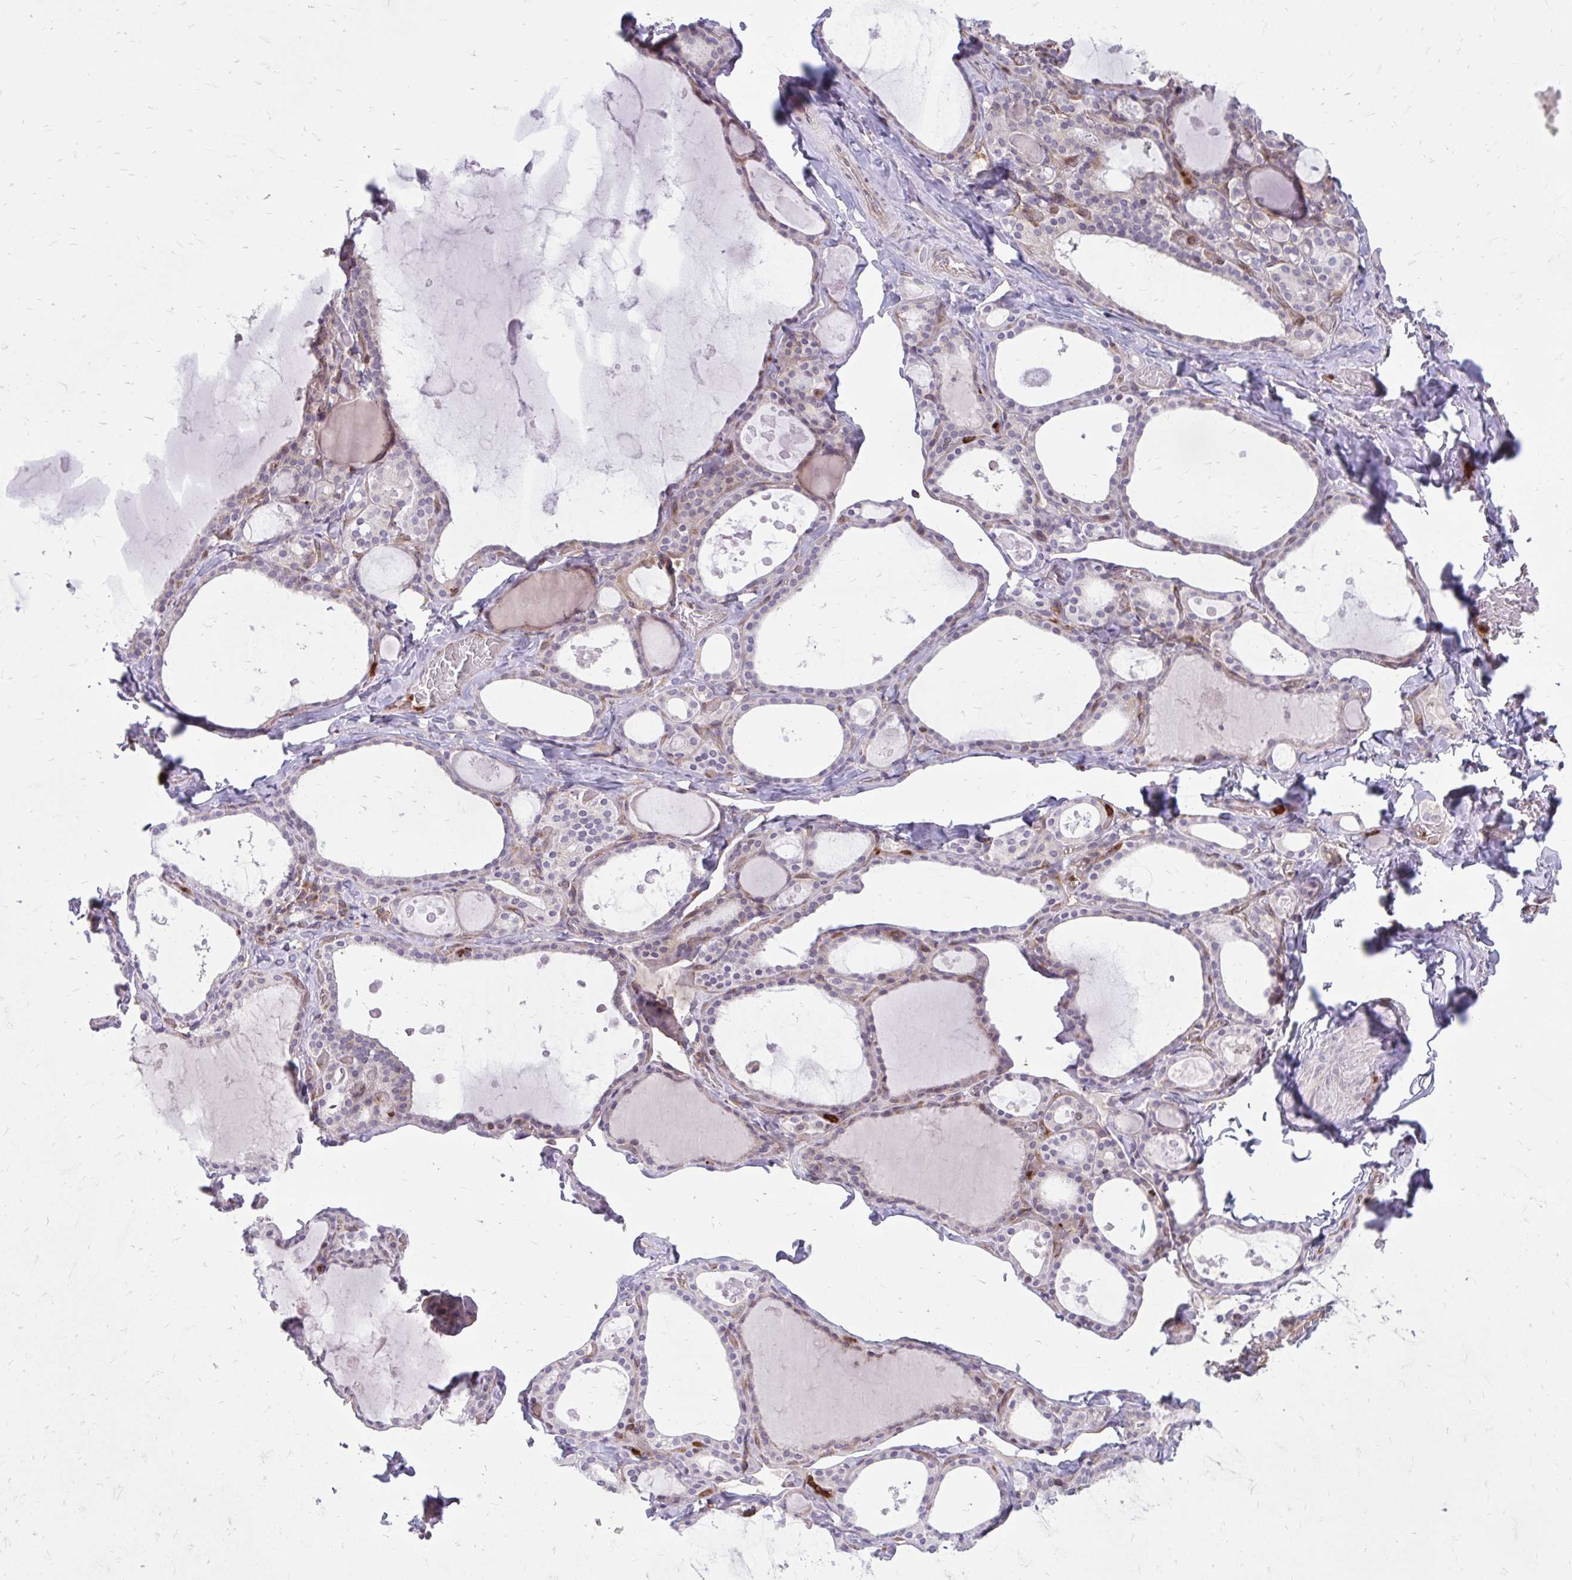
{"staining": {"intensity": "strong", "quantity": "<25%", "location": "cytoplasmic/membranous"}, "tissue": "thyroid gland", "cell_type": "Glandular cells", "image_type": "normal", "snomed": [{"axis": "morphology", "description": "Normal tissue, NOS"}, {"axis": "topography", "description": "Thyroid gland"}], "caption": "Protein staining of unremarkable thyroid gland displays strong cytoplasmic/membranous staining in approximately <25% of glandular cells. (Stains: DAB (3,3'-diaminobenzidine) in brown, nuclei in blue, Microscopy: brightfield microscopy at high magnification).", "gene": "ASAP1", "patient": {"sex": "male", "age": 56}}